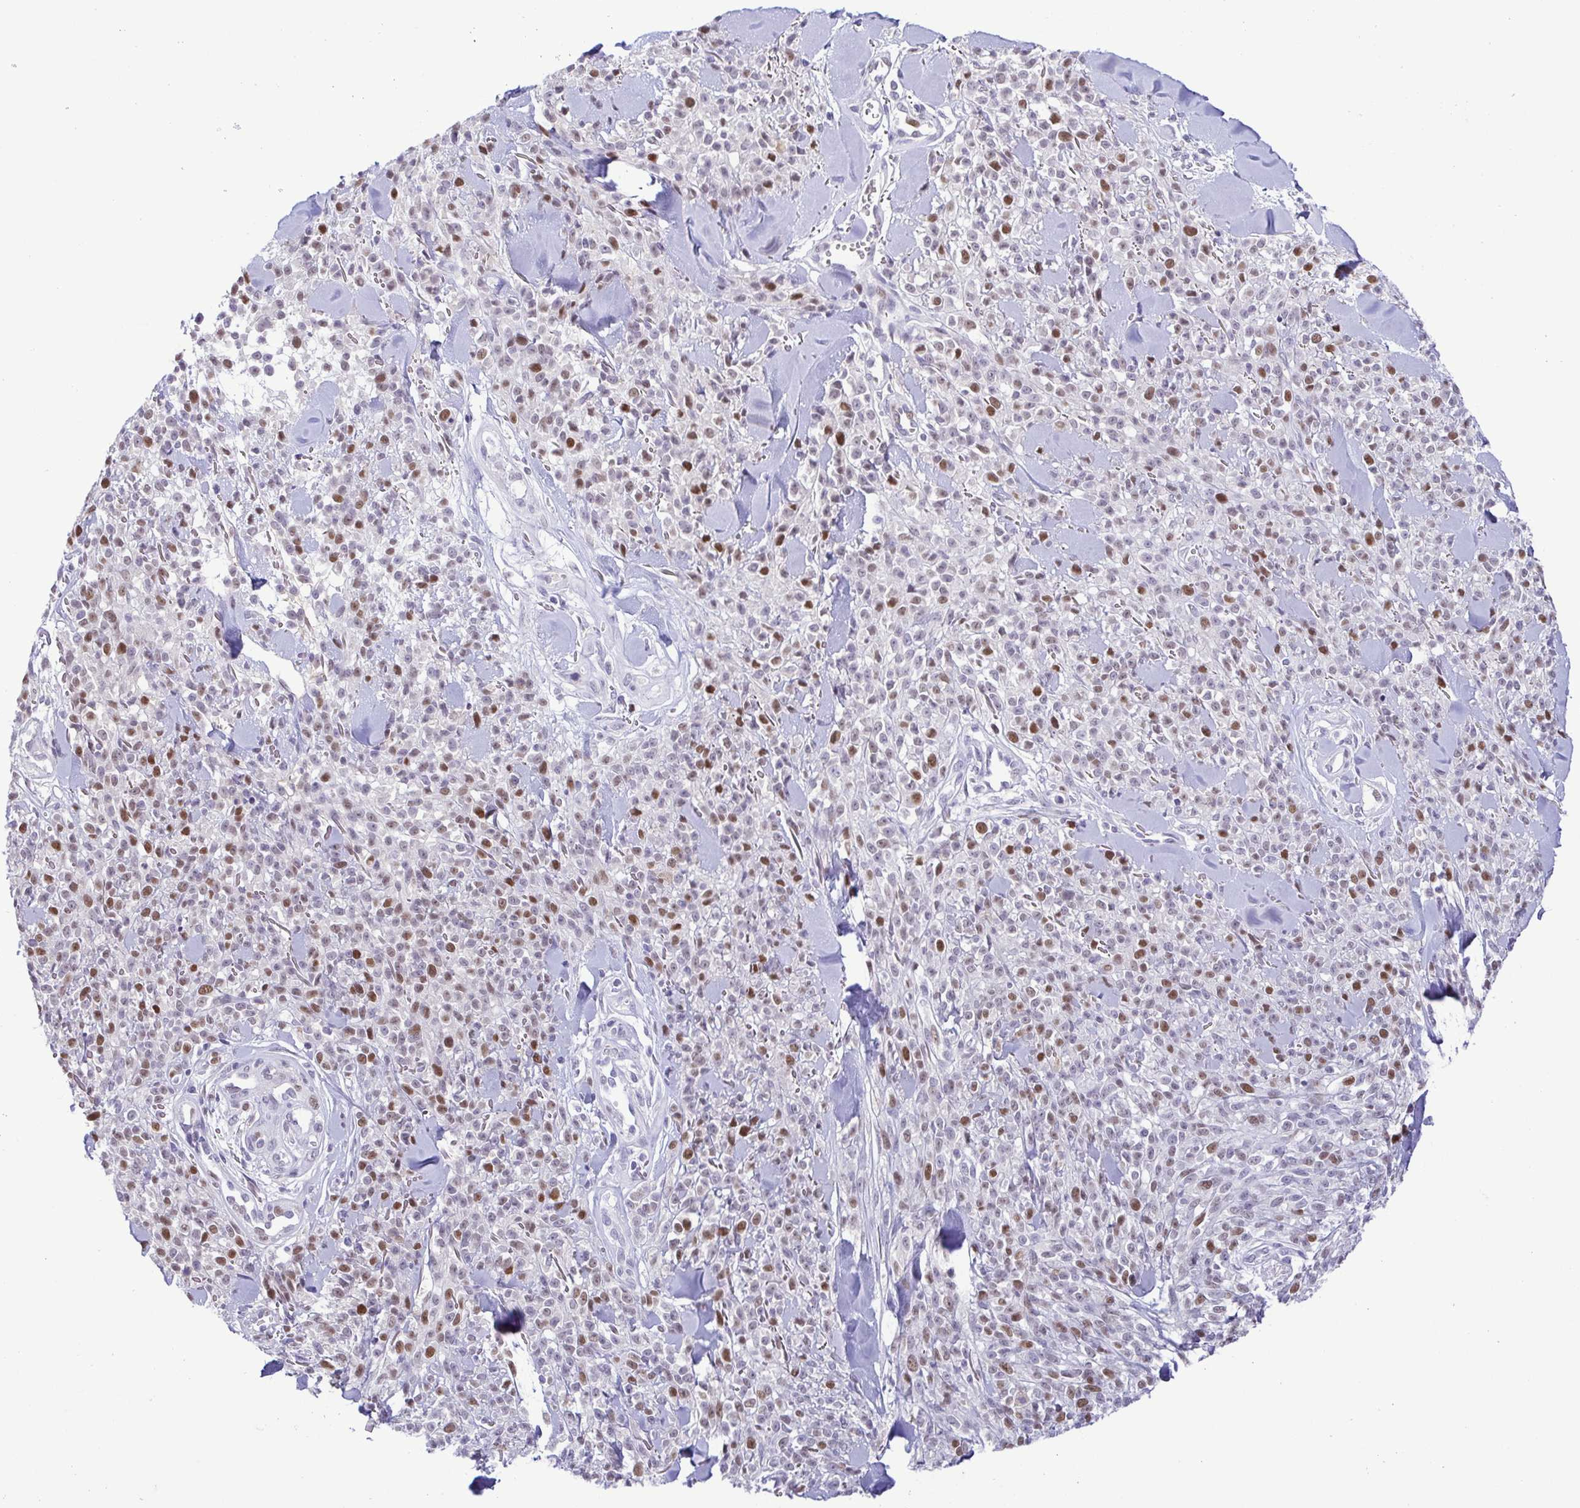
{"staining": {"intensity": "moderate", "quantity": ">75%", "location": "nuclear"}, "tissue": "melanoma", "cell_type": "Tumor cells", "image_type": "cancer", "snomed": [{"axis": "morphology", "description": "Malignant melanoma, NOS"}, {"axis": "topography", "description": "Skin"}, {"axis": "topography", "description": "Skin of trunk"}], "caption": "Immunohistochemical staining of human melanoma demonstrates medium levels of moderate nuclear staining in about >75% of tumor cells.", "gene": "TIPIN", "patient": {"sex": "male", "age": 74}}